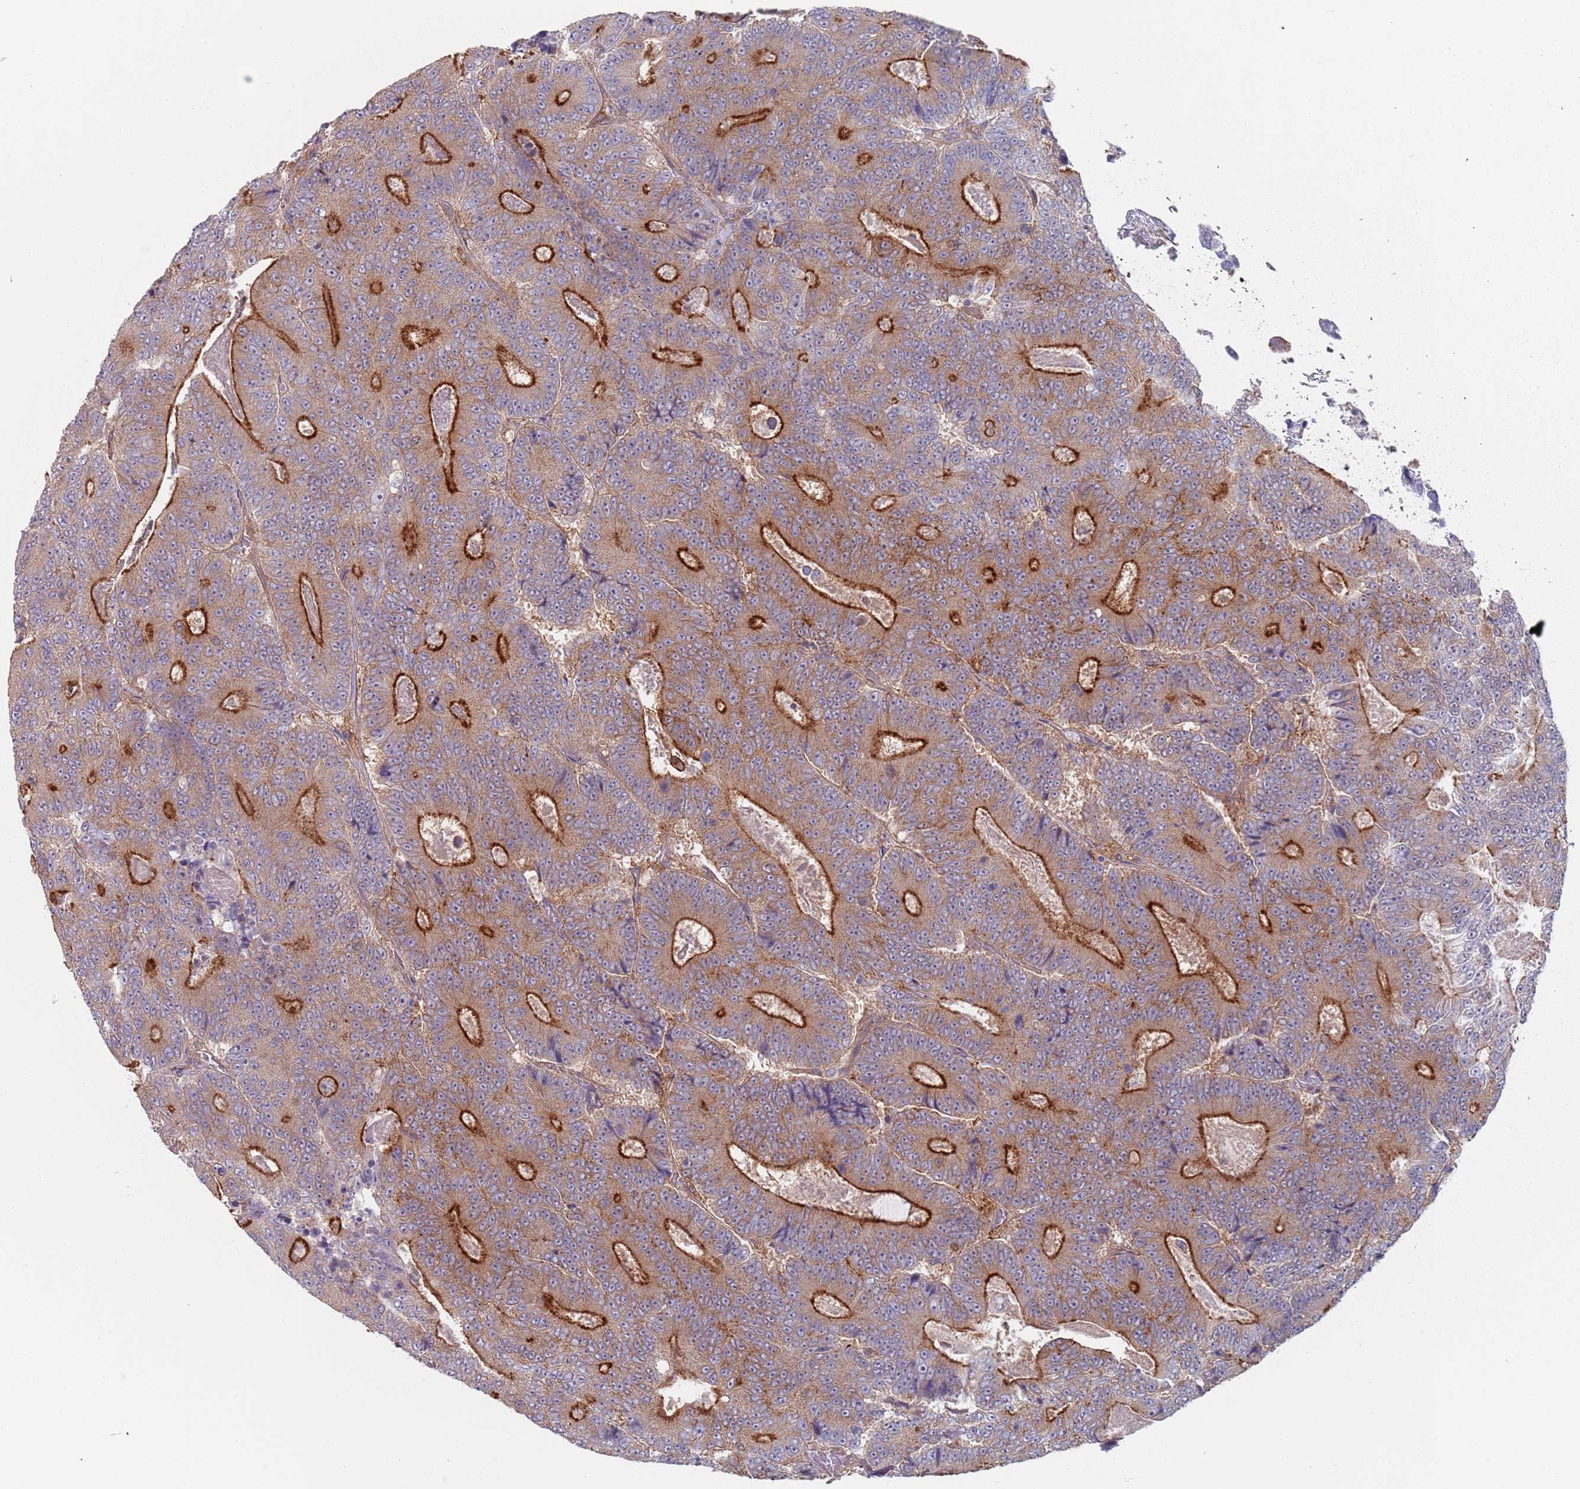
{"staining": {"intensity": "strong", "quantity": "25%-75%", "location": "cytoplasmic/membranous"}, "tissue": "colorectal cancer", "cell_type": "Tumor cells", "image_type": "cancer", "snomed": [{"axis": "morphology", "description": "Adenocarcinoma, NOS"}, {"axis": "topography", "description": "Colon"}], "caption": "Protein analysis of colorectal adenocarcinoma tissue exhibits strong cytoplasmic/membranous expression in approximately 25%-75% of tumor cells.", "gene": "APPL2", "patient": {"sex": "male", "age": 83}}